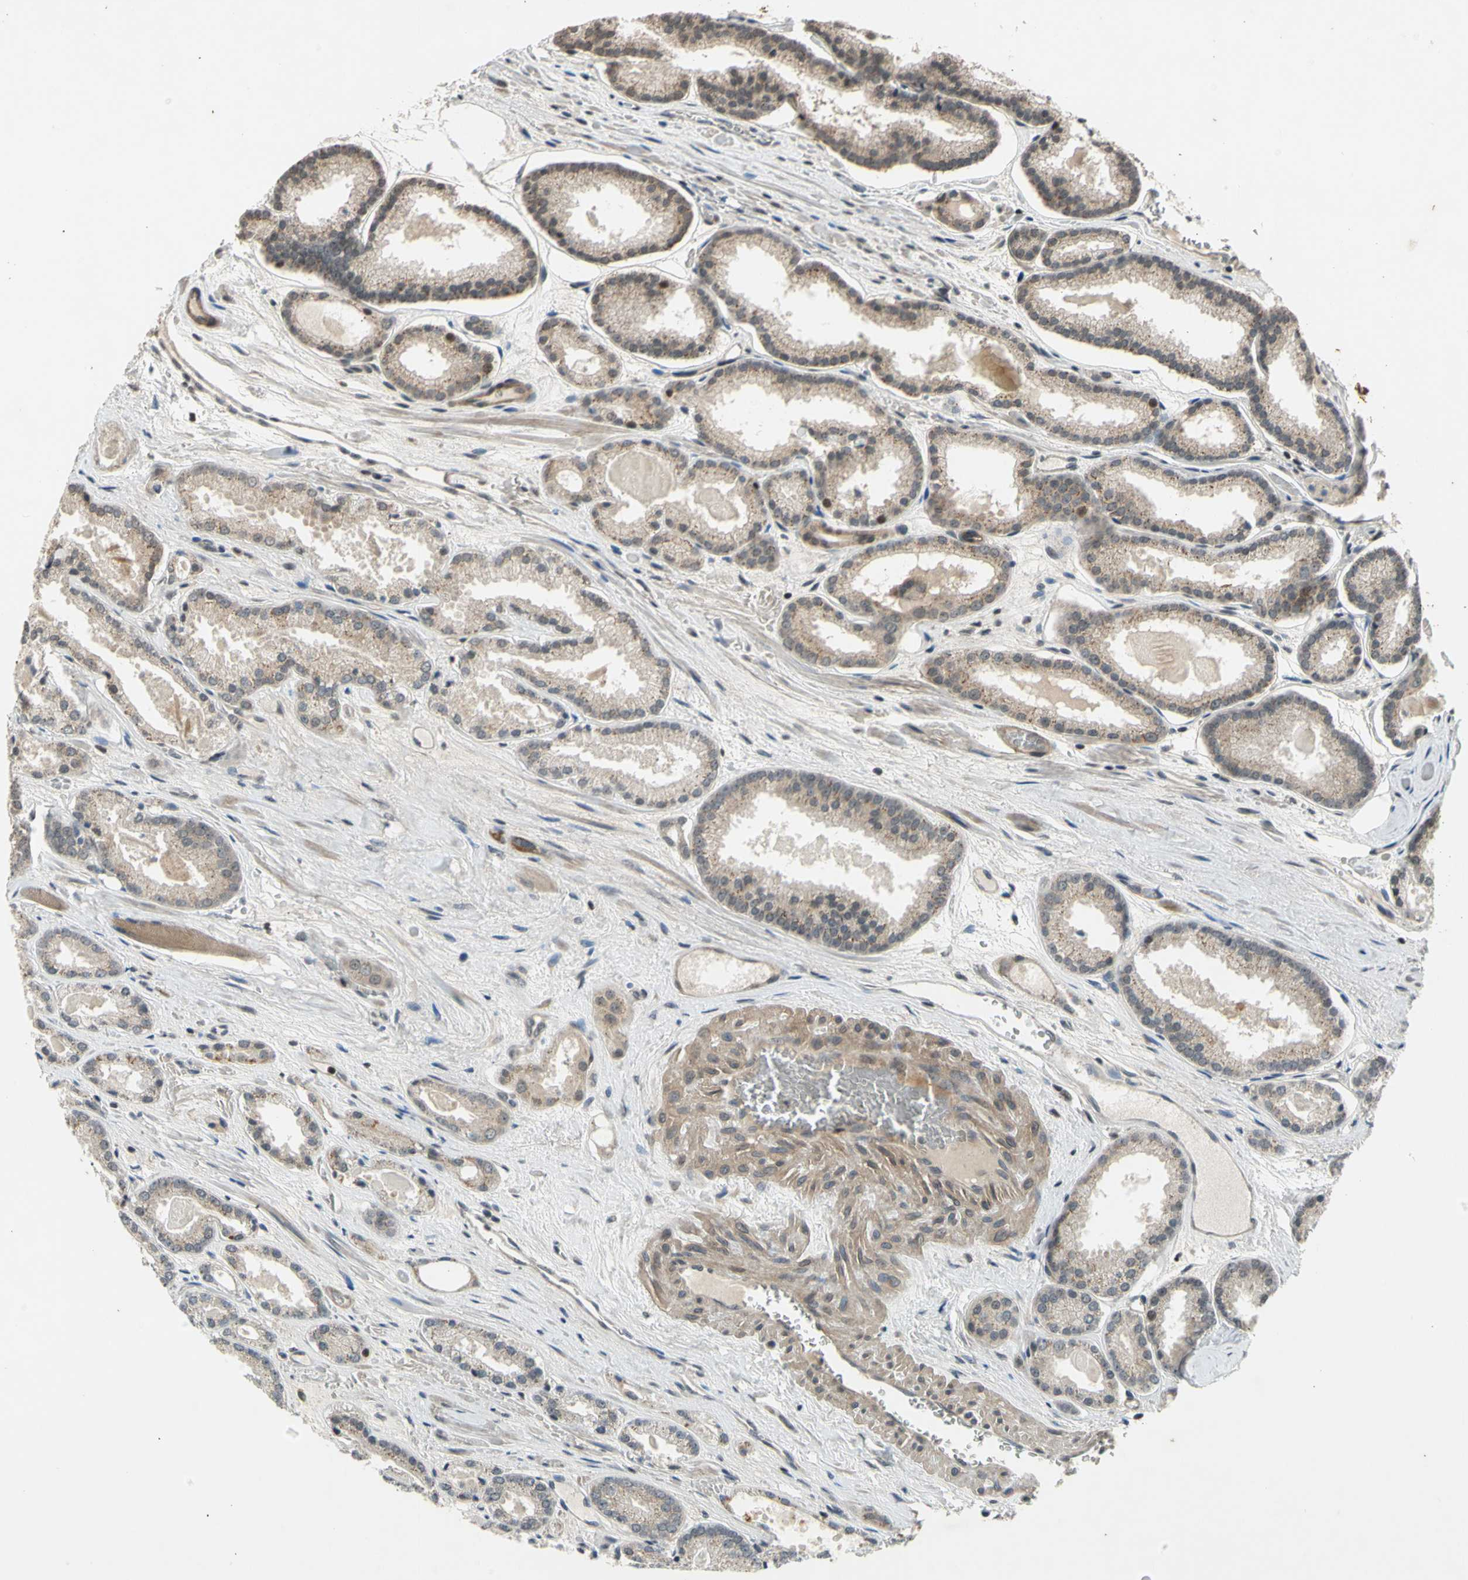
{"staining": {"intensity": "weak", "quantity": "25%-75%", "location": "cytoplasmic/membranous"}, "tissue": "prostate cancer", "cell_type": "Tumor cells", "image_type": "cancer", "snomed": [{"axis": "morphology", "description": "Adenocarcinoma, Low grade"}, {"axis": "topography", "description": "Prostate"}], "caption": "A brown stain highlights weak cytoplasmic/membranous expression of a protein in low-grade adenocarcinoma (prostate) tumor cells.", "gene": "EFNB2", "patient": {"sex": "male", "age": 59}}